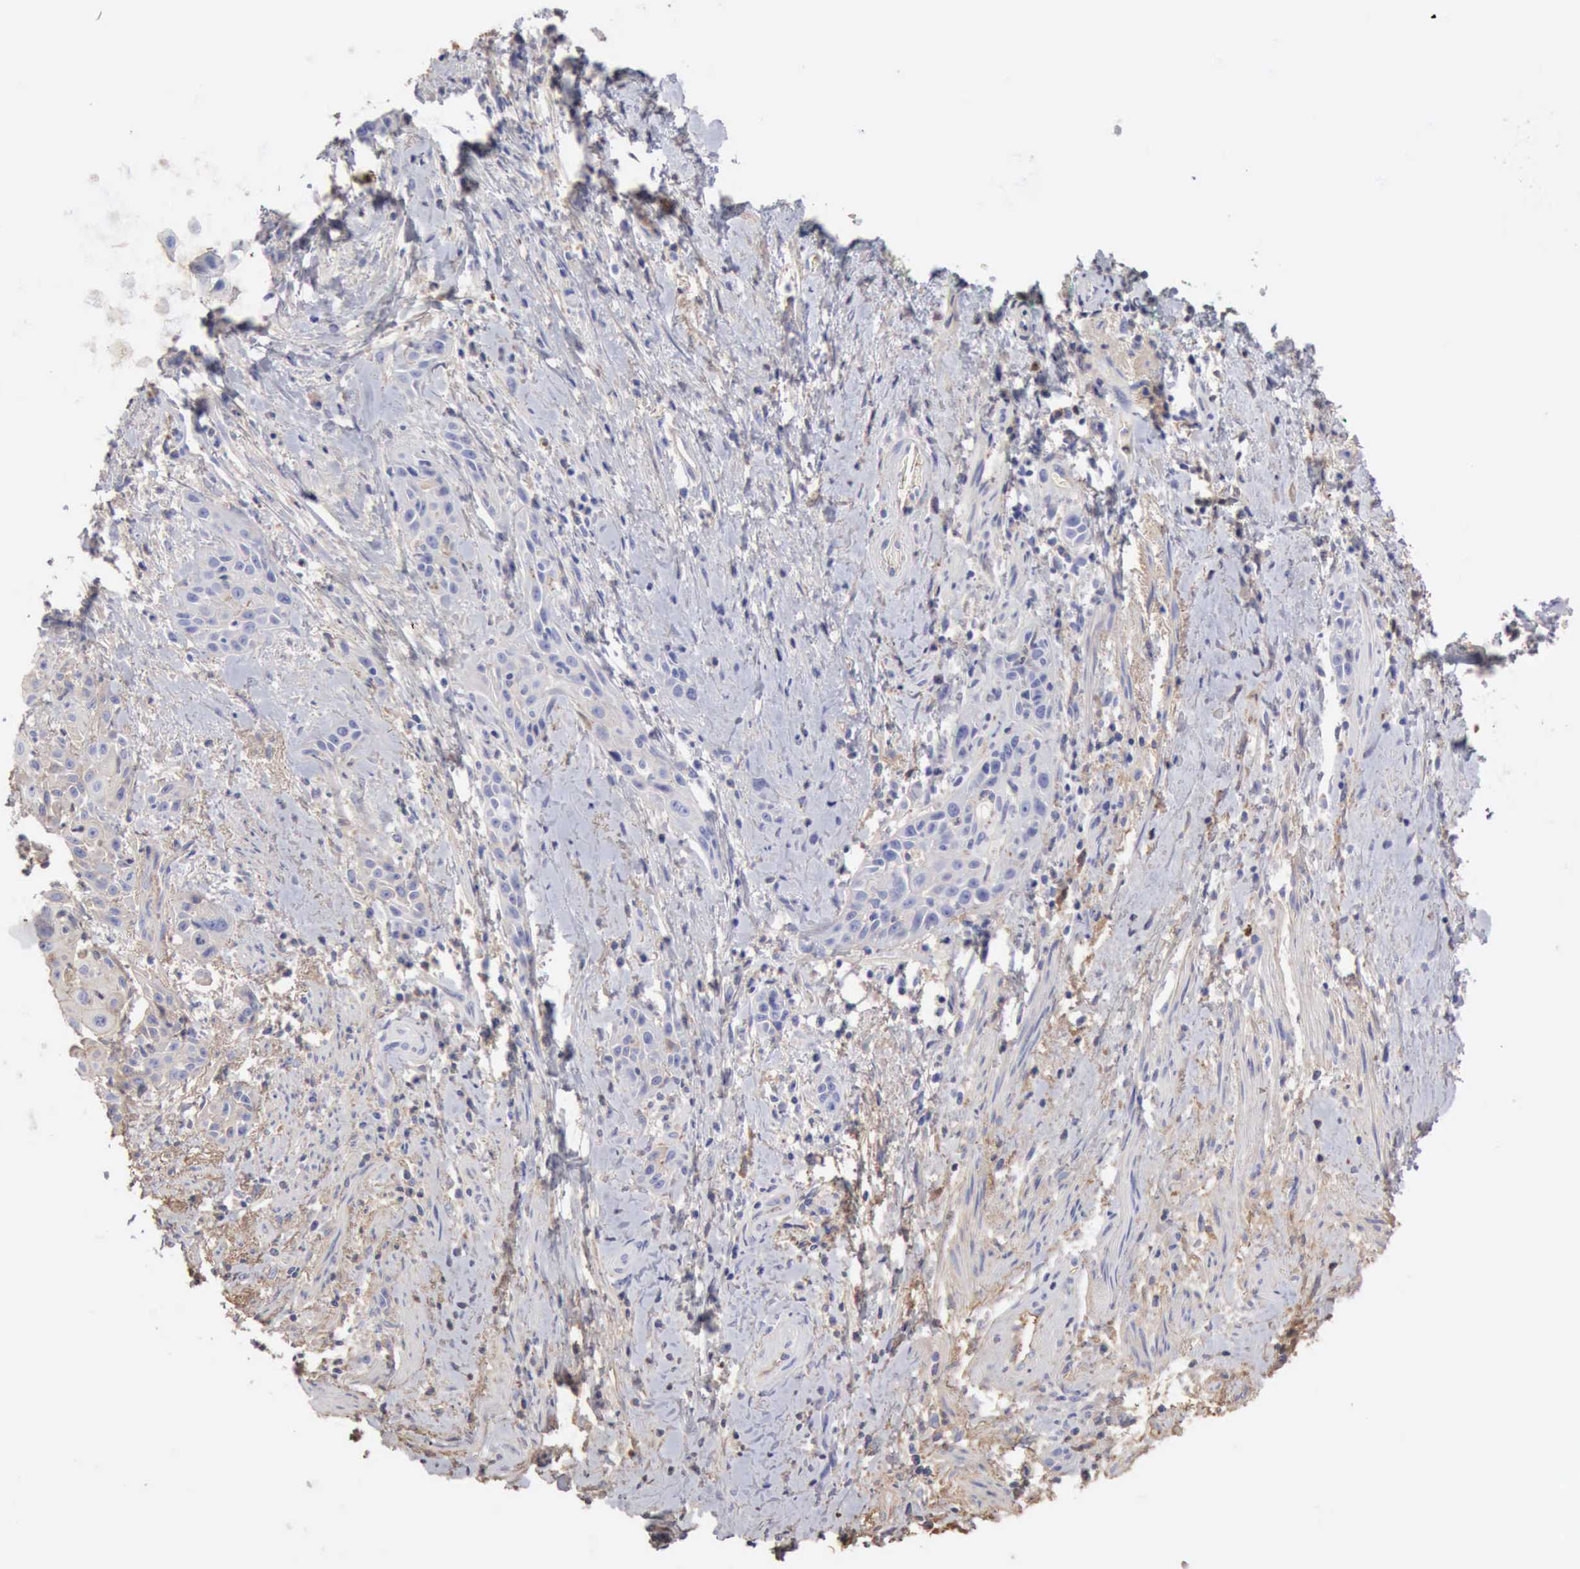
{"staining": {"intensity": "negative", "quantity": "none", "location": "none"}, "tissue": "skin cancer", "cell_type": "Tumor cells", "image_type": "cancer", "snomed": [{"axis": "morphology", "description": "Squamous cell carcinoma, NOS"}, {"axis": "topography", "description": "Skin"}, {"axis": "topography", "description": "Anal"}], "caption": "Histopathology image shows no significant protein expression in tumor cells of skin squamous cell carcinoma.", "gene": "SERPINA1", "patient": {"sex": "male", "age": 64}}